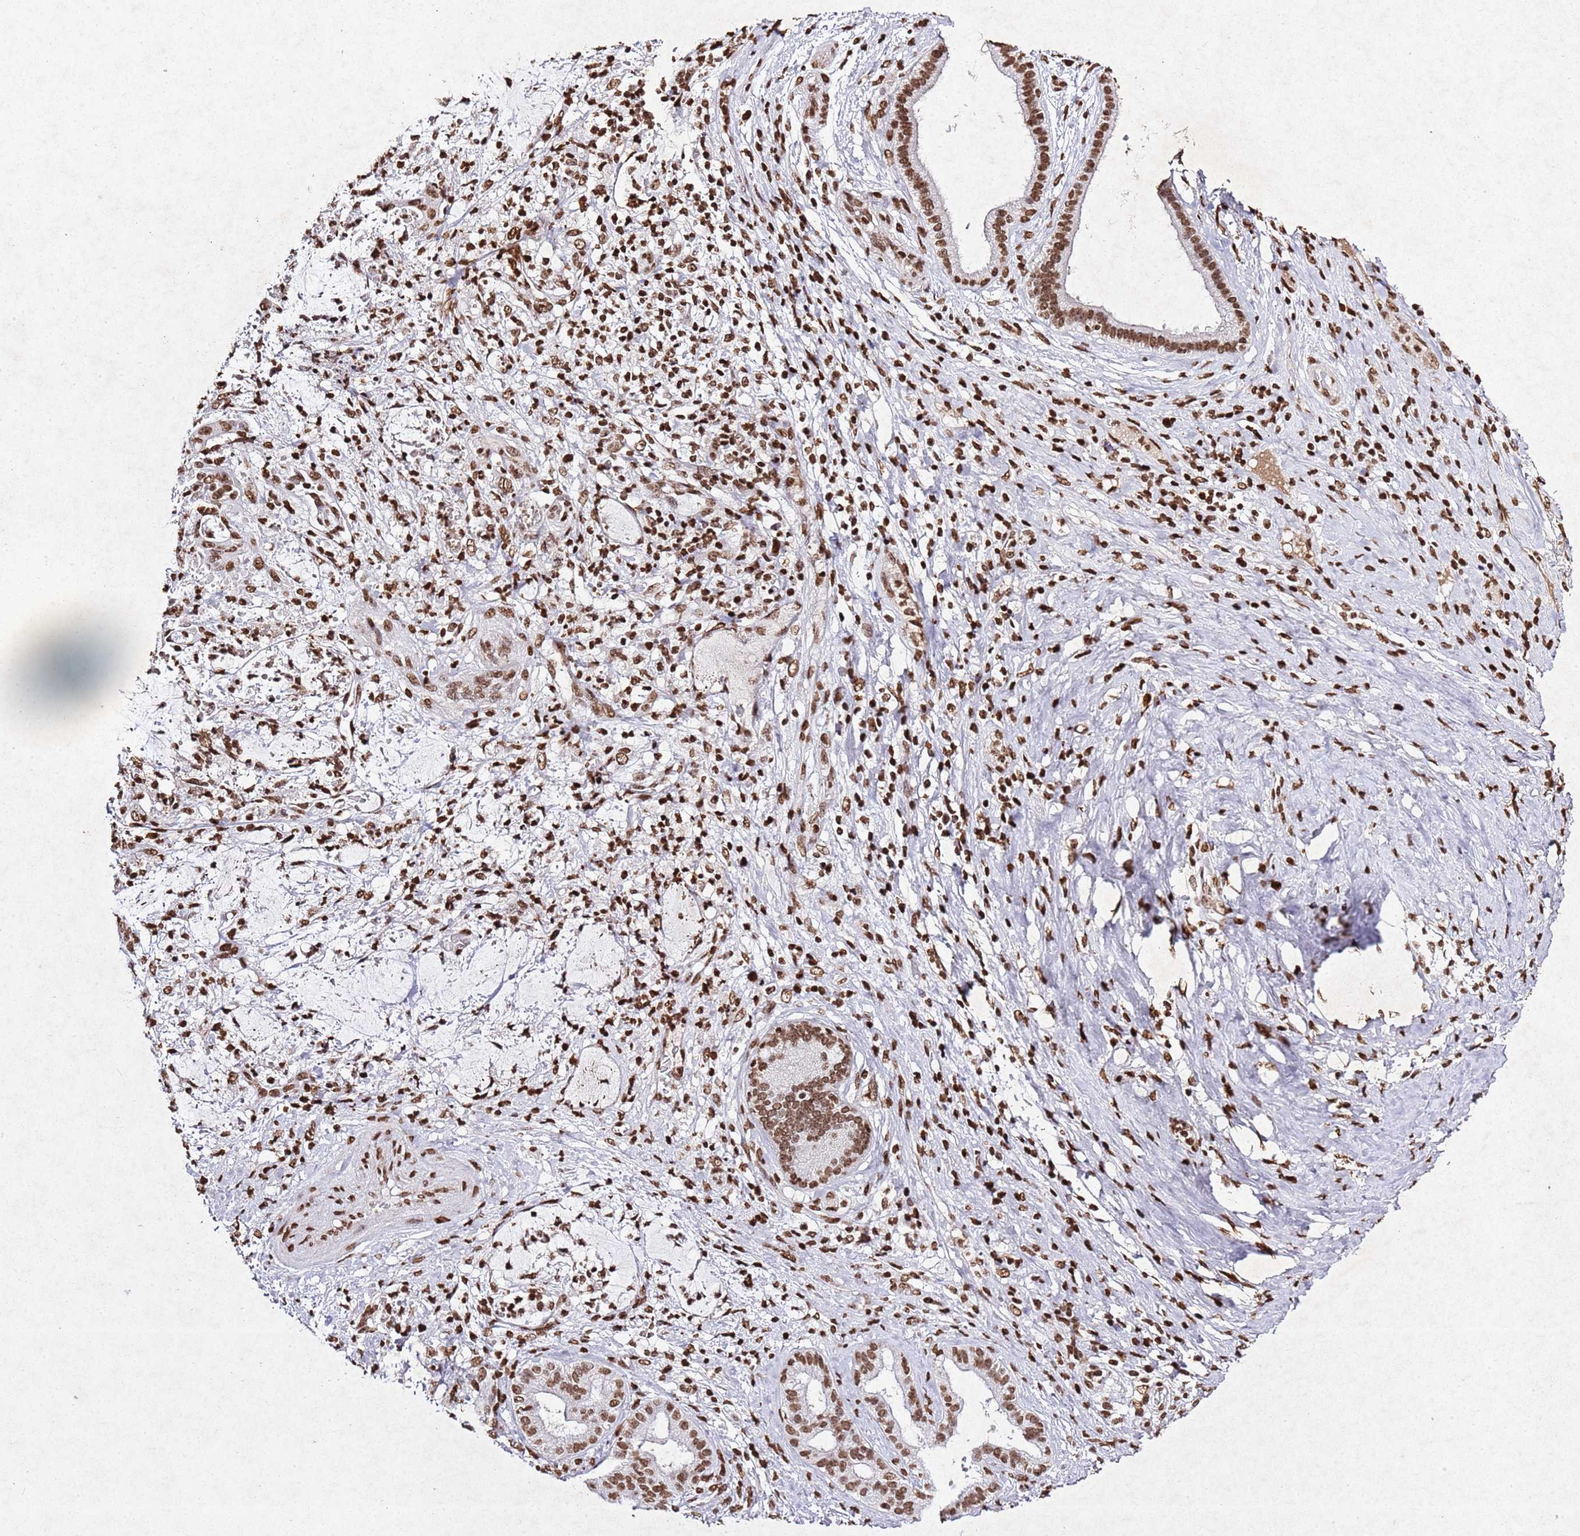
{"staining": {"intensity": "moderate", "quantity": ">75%", "location": "nuclear"}, "tissue": "liver cancer", "cell_type": "Tumor cells", "image_type": "cancer", "snomed": [{"axis": "morphology", "description": "Normal tissue, NOS"}, {"axis": "morphology", "description": "Cholangiocarcinoma"}, {"axis": "topography", "description": "Liver"}, {"axis": "topography", "description": "Peripheral nerve tissue"}], "caption": "Cholangiocarcinoma (liver) tissue demonstrates moderate nuclear positivity in approximately >75% of tumor cells, visualized by immunohistochemistry.", "gene": "BMAL1", "patient": {"sex": "female", "age": 73}}